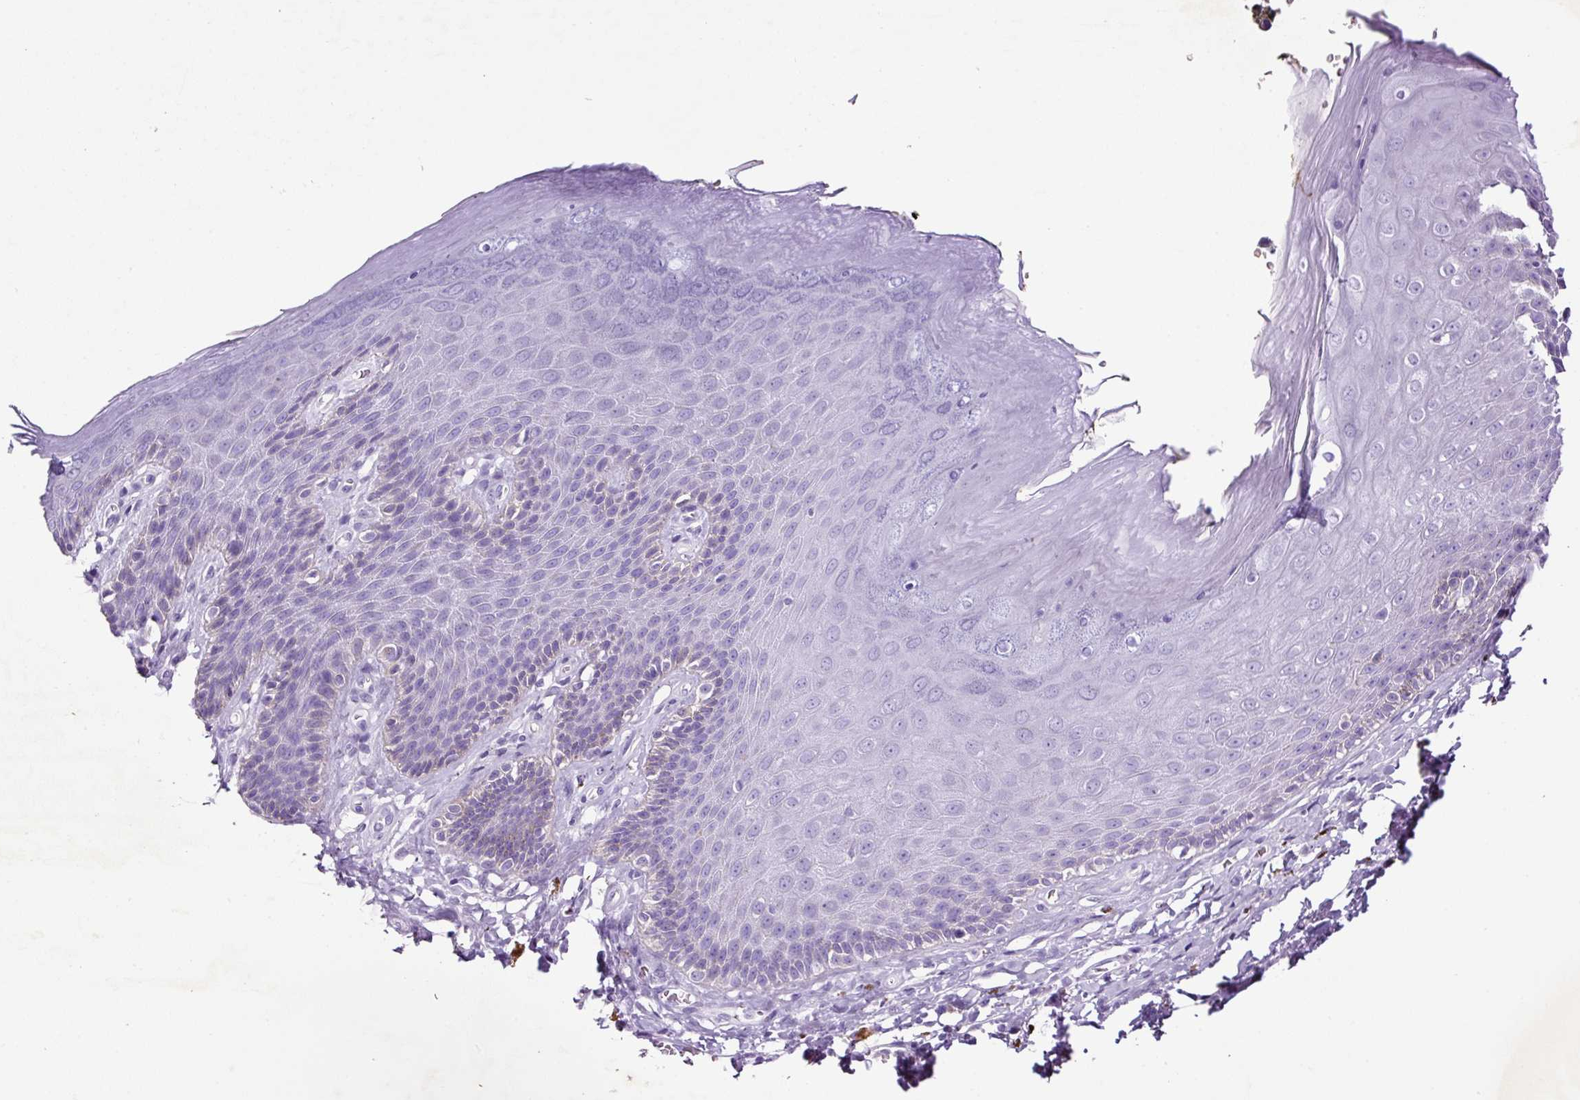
{"staining": {"intensity": "negative", "quantity": "none", "location": "none"}, "tissue": "skin", "cell_type": "Epidermal cells", "image_type": "normal", "snomed": [{"axis": "morphology", "description": "Normal tissue, NOS"}, {"axis": "topography", "description": "Anal"}, {"axis": "topography", "description": "Peripheral nerve tissue"}], "caption": "The IHC histopathology image has no significant expression in epidermal cells of skin.", "gene": "SP8", "patient": {"sex": "male", "age": 53}}